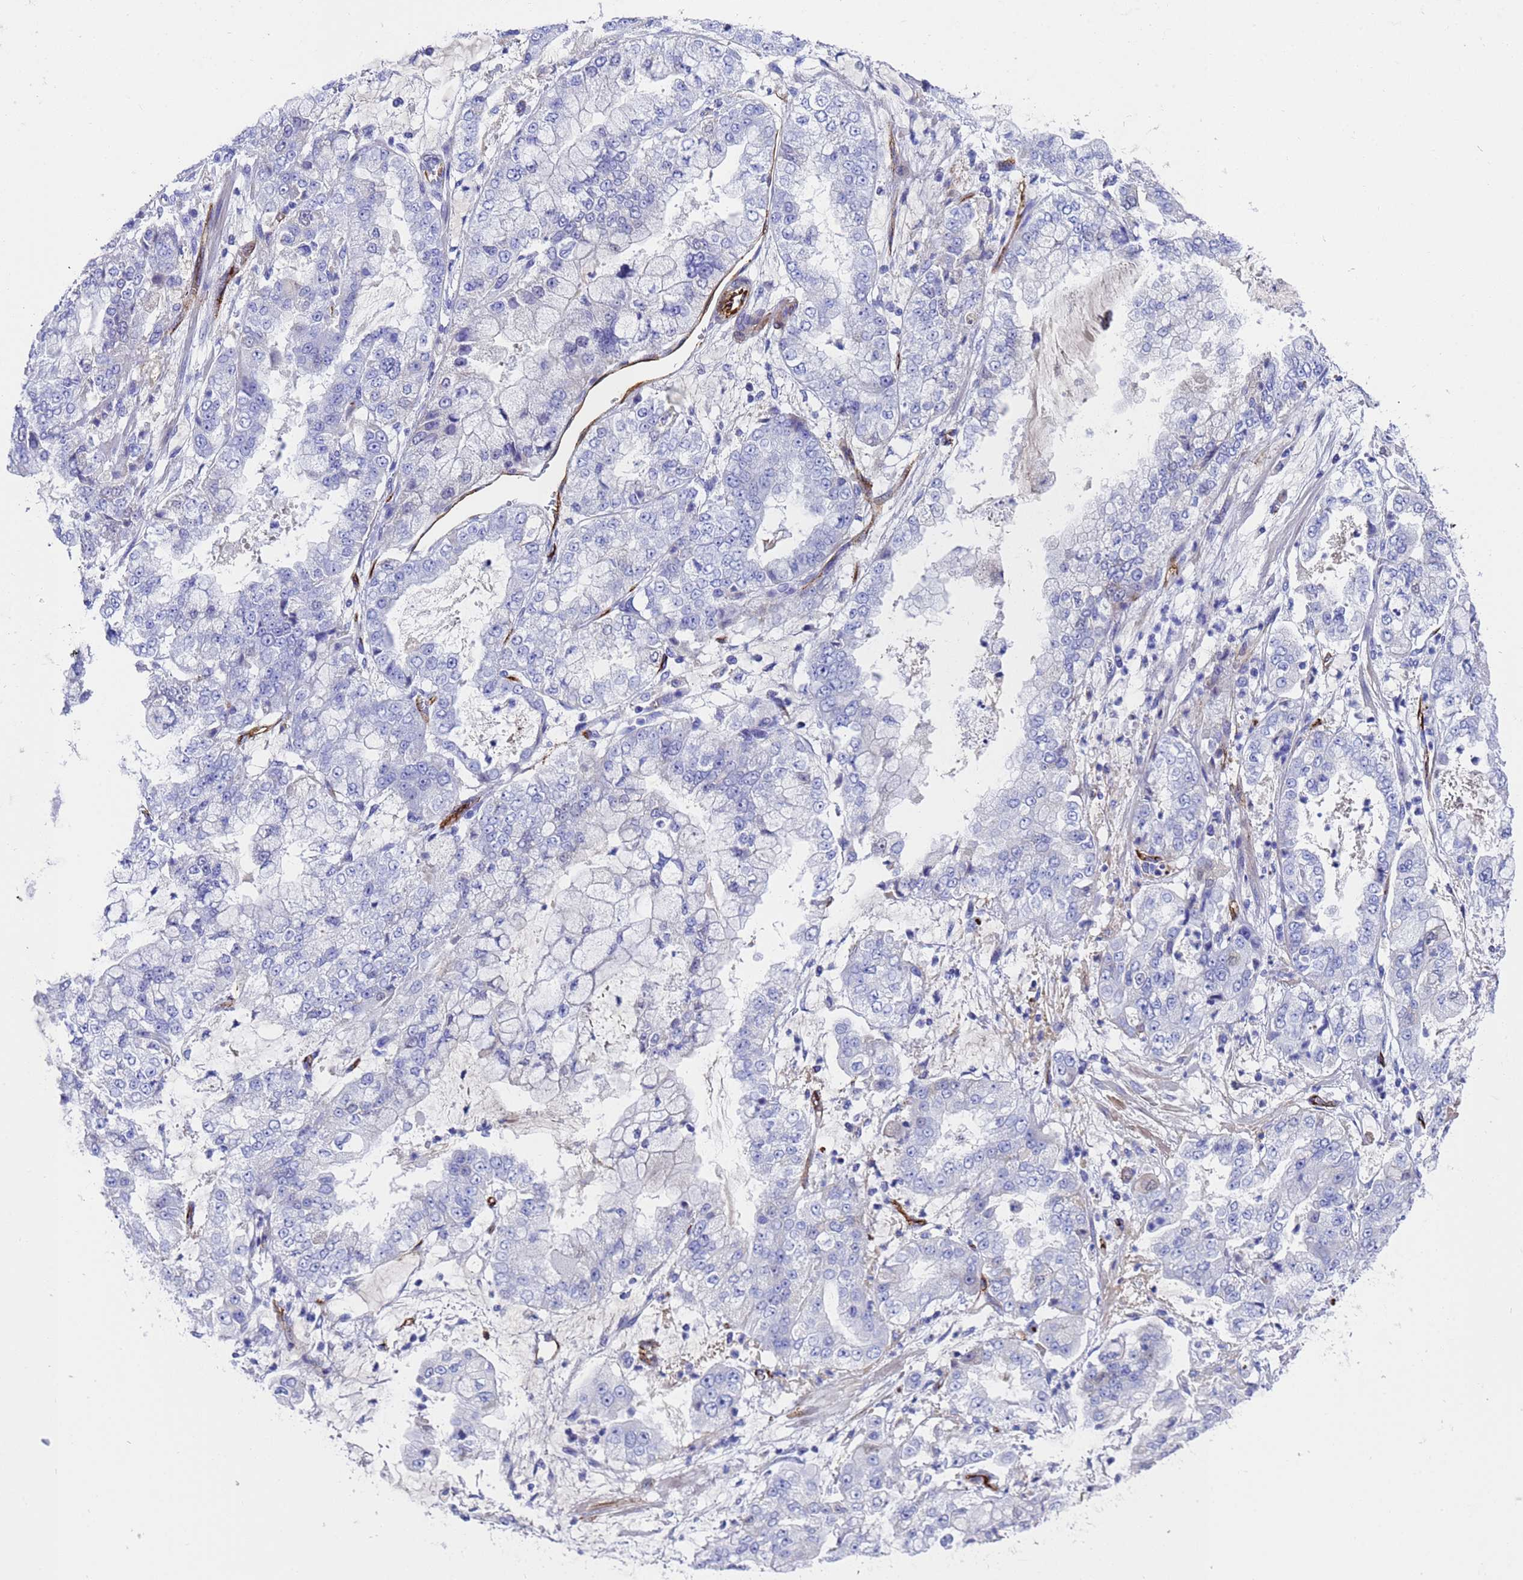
{"staining": {"intensity": "negative", "quantity": "none", "location": "none"}, "tissue": "stomach cancer", "cell_type": "Tumor cells", "image_type": "cancer", "snomed": [{"axis": "morphology", "description": "Adenocarcinoma, NOS"}, {"axis": "topography", "description": "Stomach"}], "caption": "This is an immunohistochemistry image of stomach adenocarcinoma. There is no expression in tumor cells.", "gene": "ADIPOQ", "patient": {"sex": "male", "age": 76}}